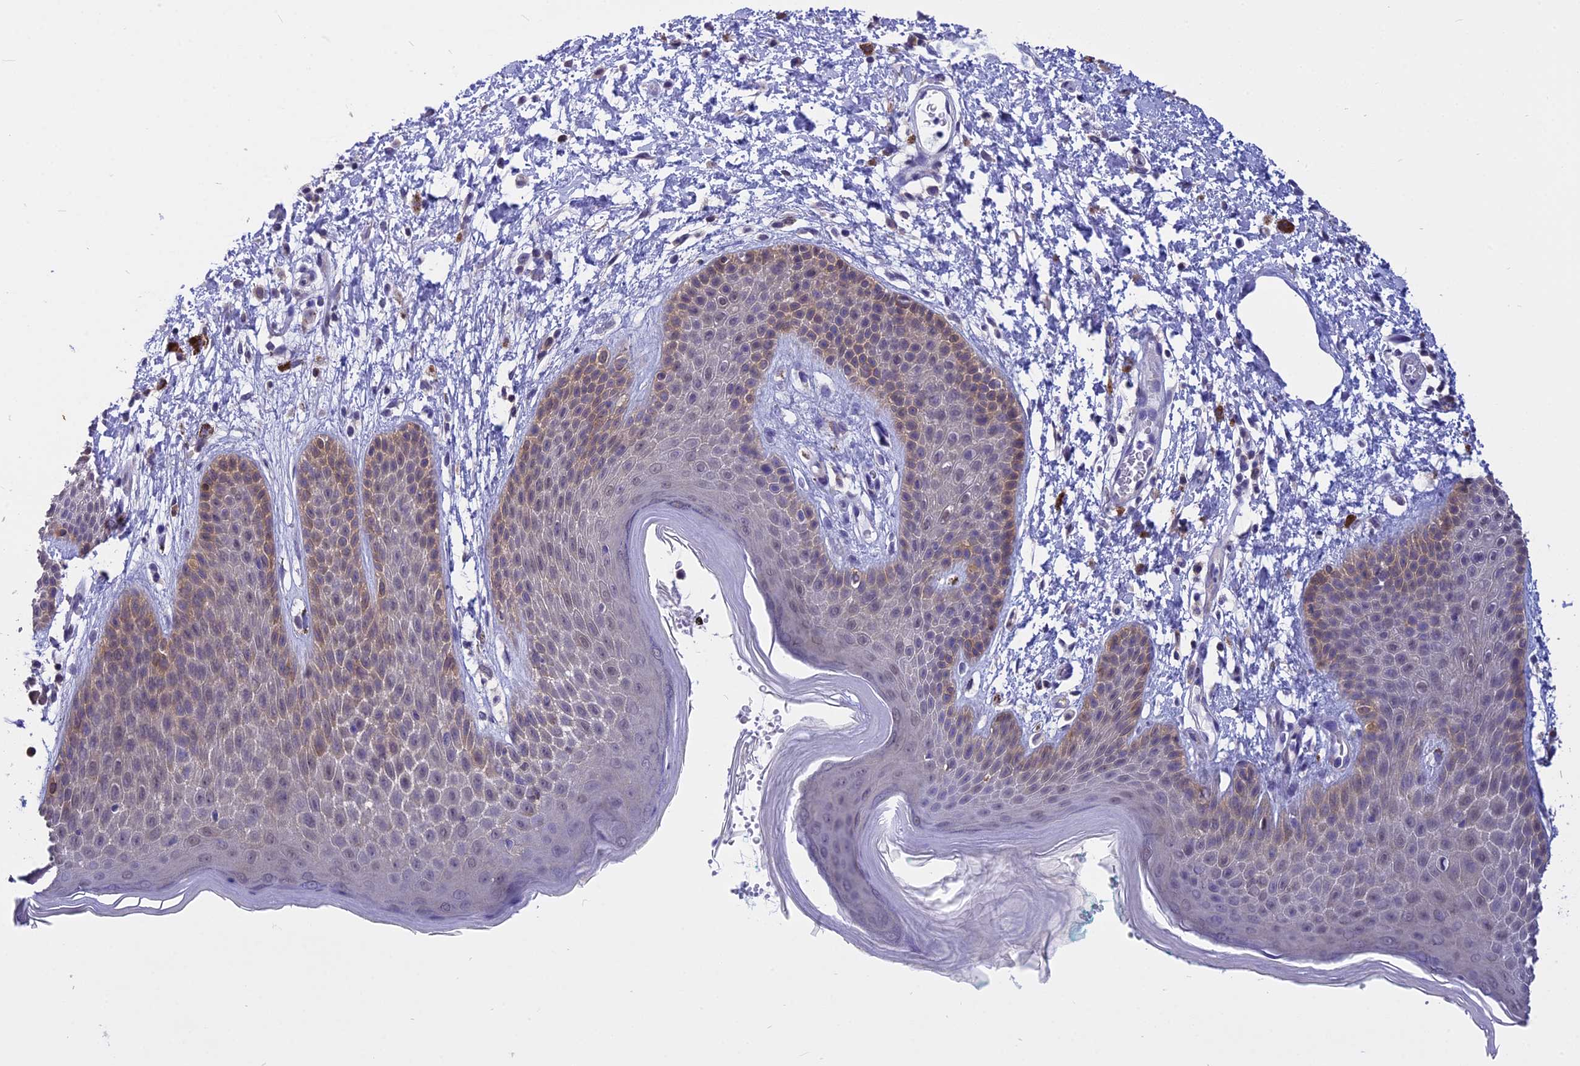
{"staining": {"intensity": "weak", "quantity": "<25%", "location": "cytoplasmic/membranous"}, "tissue": "skin", "cell_type": "Epidermal cells", "image_type": "normal", "snomed": [{"axis": "morphology", "description": "Normal tissue, NOS"}, {"axis": "topography", "description": "Anal"}], "caption": "High magnification brightfield microscopy of benign skin stained with DAB (3,3'-diaminobenzidine) (brown) and counterstained with hematoxylin (blue): epidermal cells show no significant staining.", "gene": "STUB1", "patient": {"sex": "male", "age": 74}}